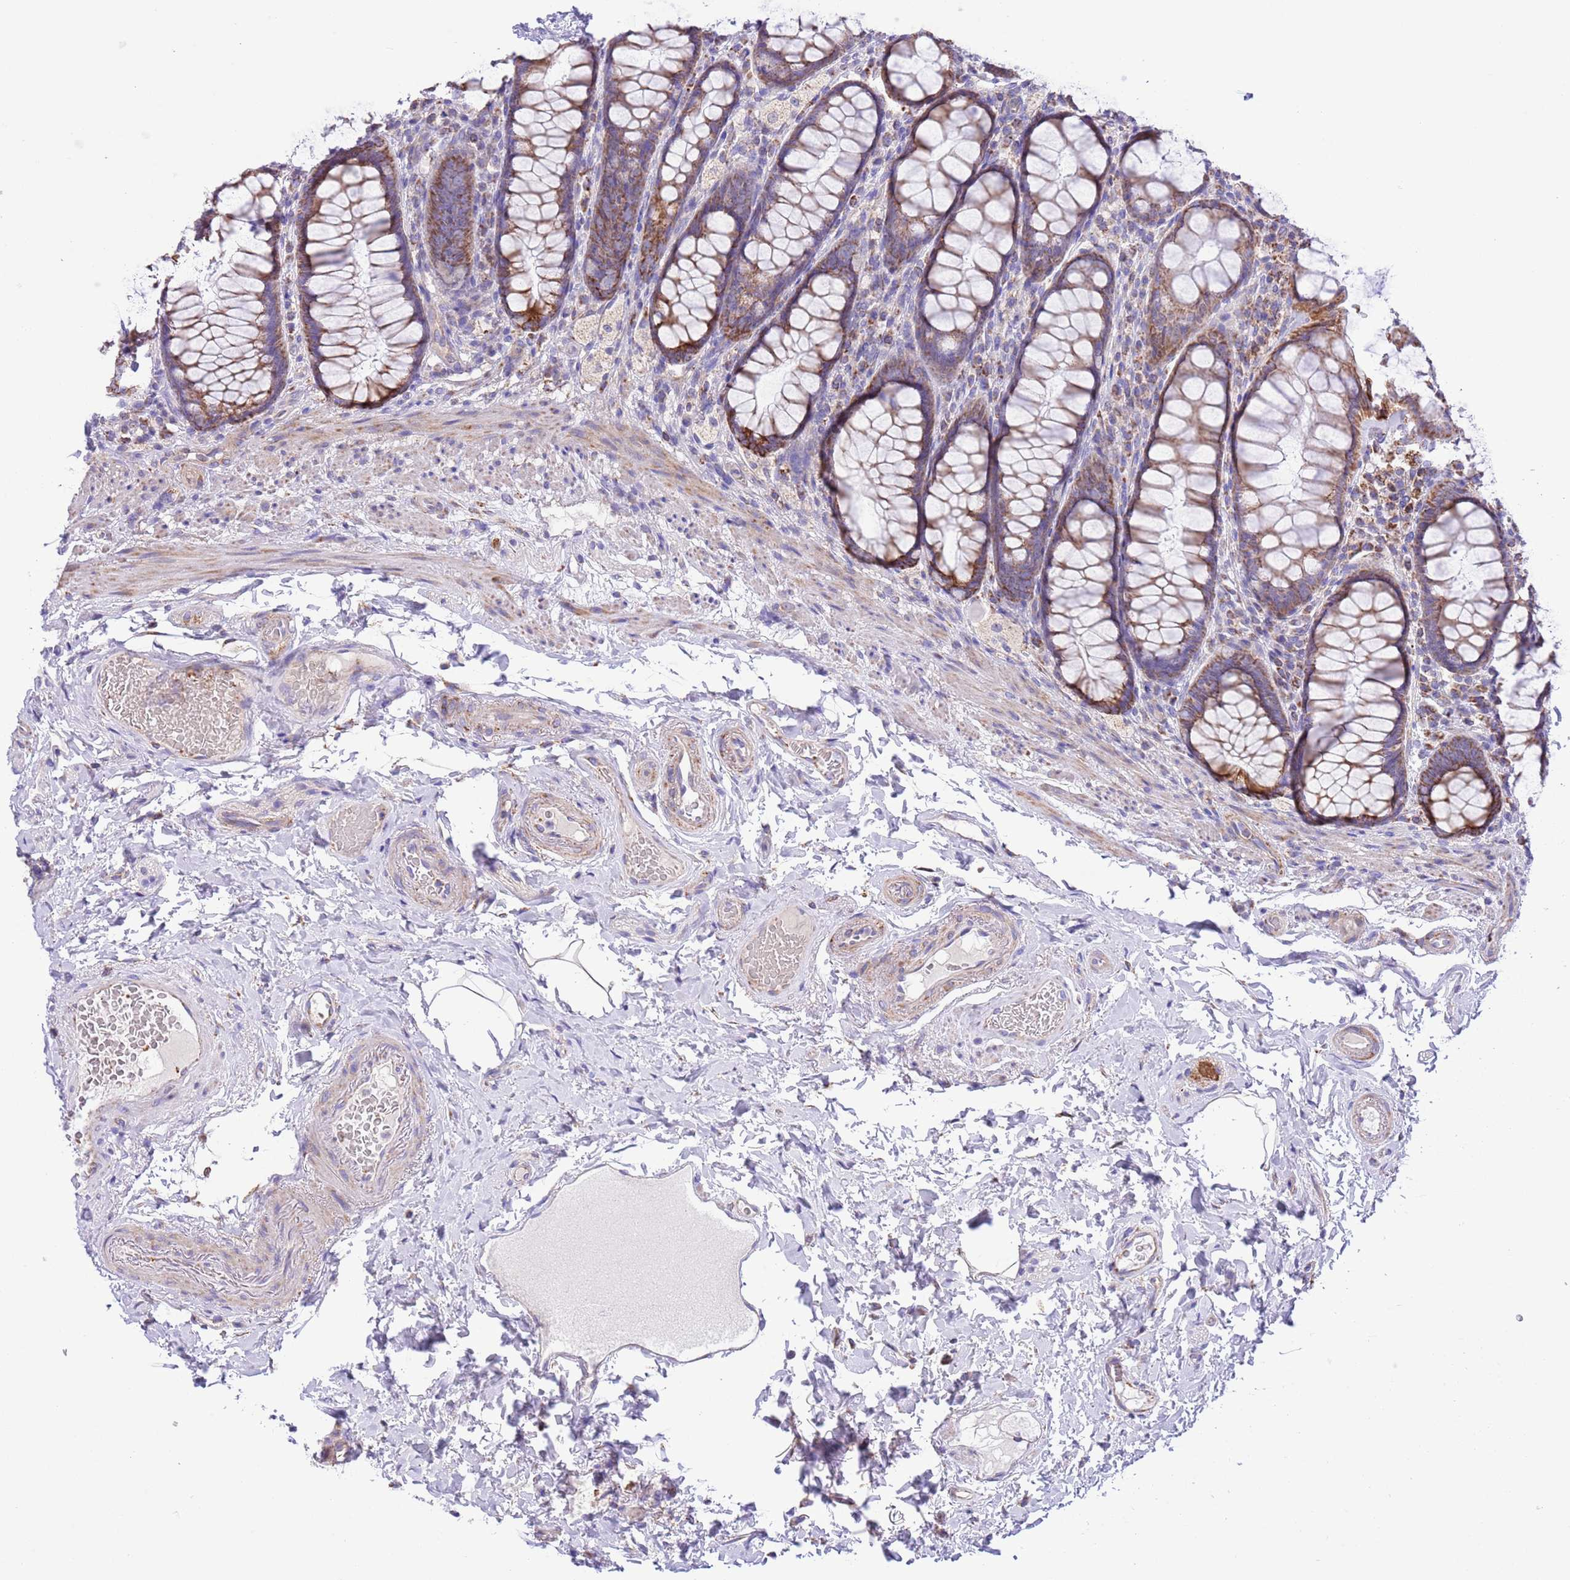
{"staining": {"intensity": "moderate", "quantity": ">75%", "location": "cytoplasmic/membranous"}, "tissue": "rectum", "cell_type": "Glandular cells", "image_type": "normal", "snomed": [{"axis": "morphology", "description": "Normal tissue, NOS"}, {"axis": "topography", "description": "Rectum"}], "caption": "A medium amount of moderate cytoplasmic/membranous staining is present in approximately >75% of glandular cells in unremarkable rectum. (IHC, brightfield microscopy, high magnification).", "gene": "SS18L2", "patient": {"sex": "male", "age": 83}}